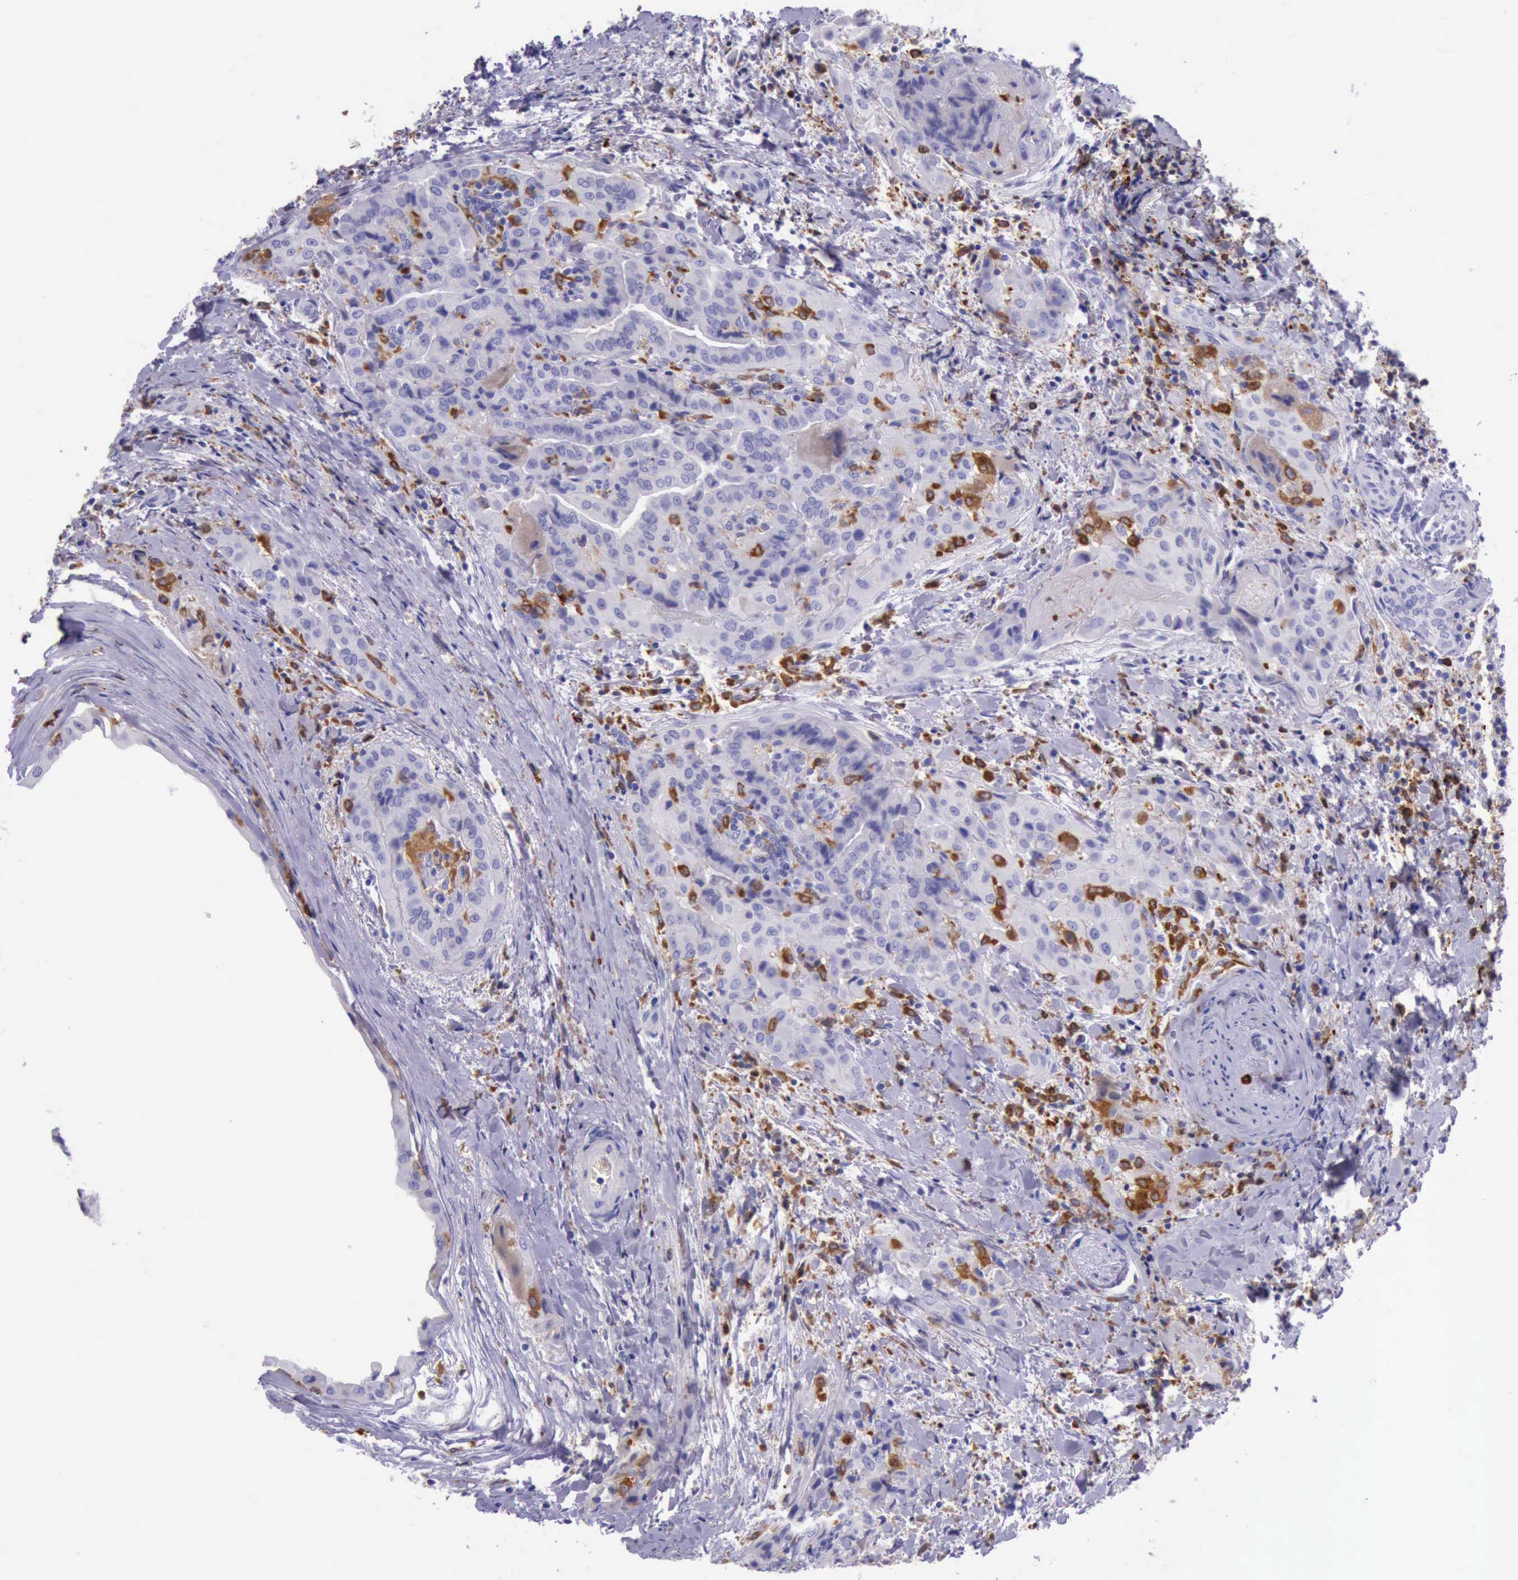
{"staining": {"intensity": "negative", "quantity": "none", "location": "none"}, "tissue": "thyroid cancer", "cell_type": "Tumor cells", "image_type": "cancer", "snomed": [{"axis": "morphology", "description": "Papillary adenocarcinoma, NOS"}, {"axis": "topography", "description": "Thyroid gland"}], "caption": "Tumor cells show no significant positivity in papillary adenocarcinoma (thyroid). (Immunohistochemistry (ihc), brightfield microscopy, high magnification).", "gene": "BTK", "patient": {"sex": "female", "age": 71}}